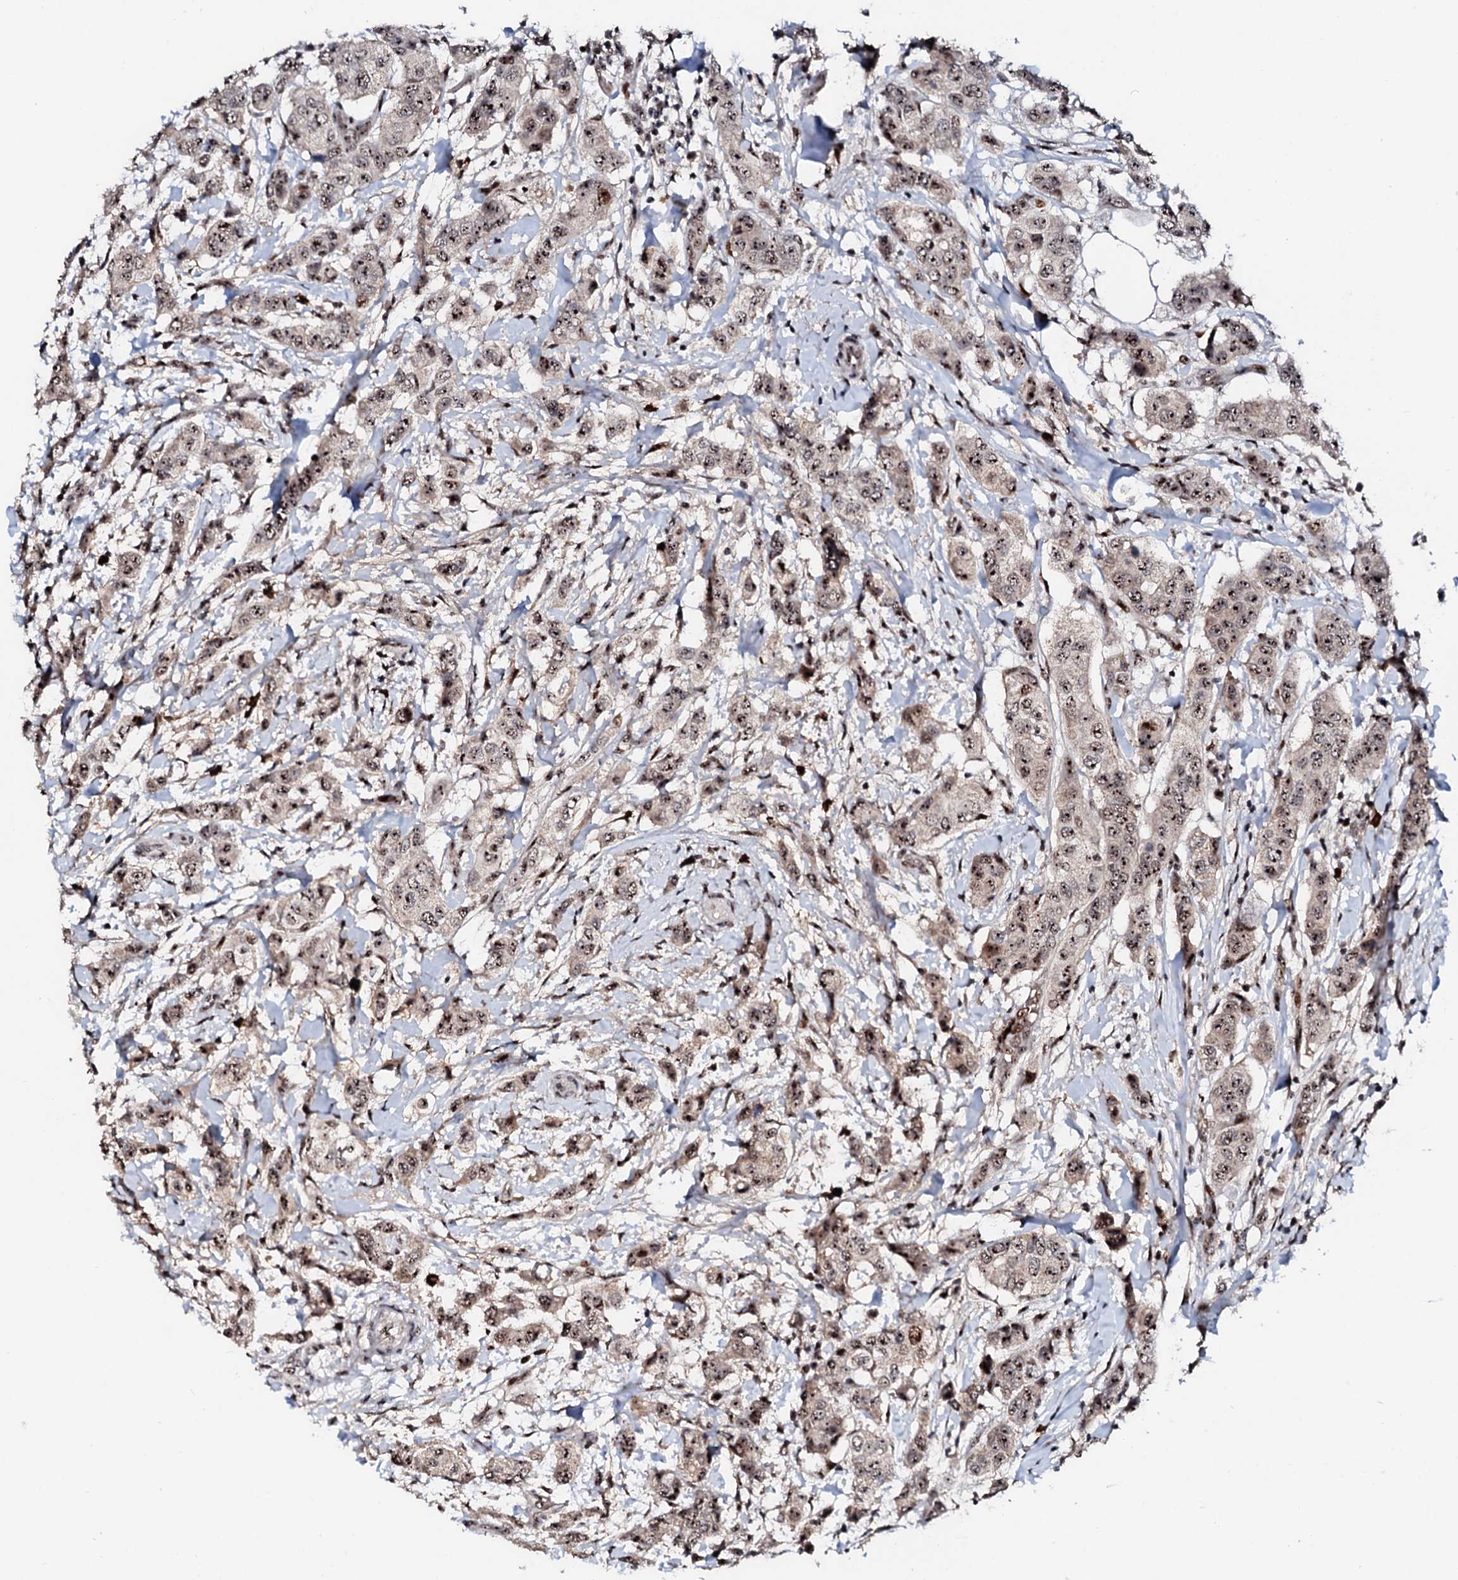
{"staining": {"intensity": "moderate", "quantity": ">75%", "location": "nuclear"}, "tissue": "breast cancer", "cell_type": "Tumor cells", "image_type": "cancer", "snomed": [{"axis": "morphology", "description": "Lobular carcinoma"}, {"axis": "topography", "description": "Breast"}], "caption": "Lobular carcinoma (breast) was stained to show a protein in brown. There is medium levels of moderate nuclear positivity in approximately >75% of tumor cells.", "gene": "NEUROG3", "patient": {"sex": "female", "age": 51}}